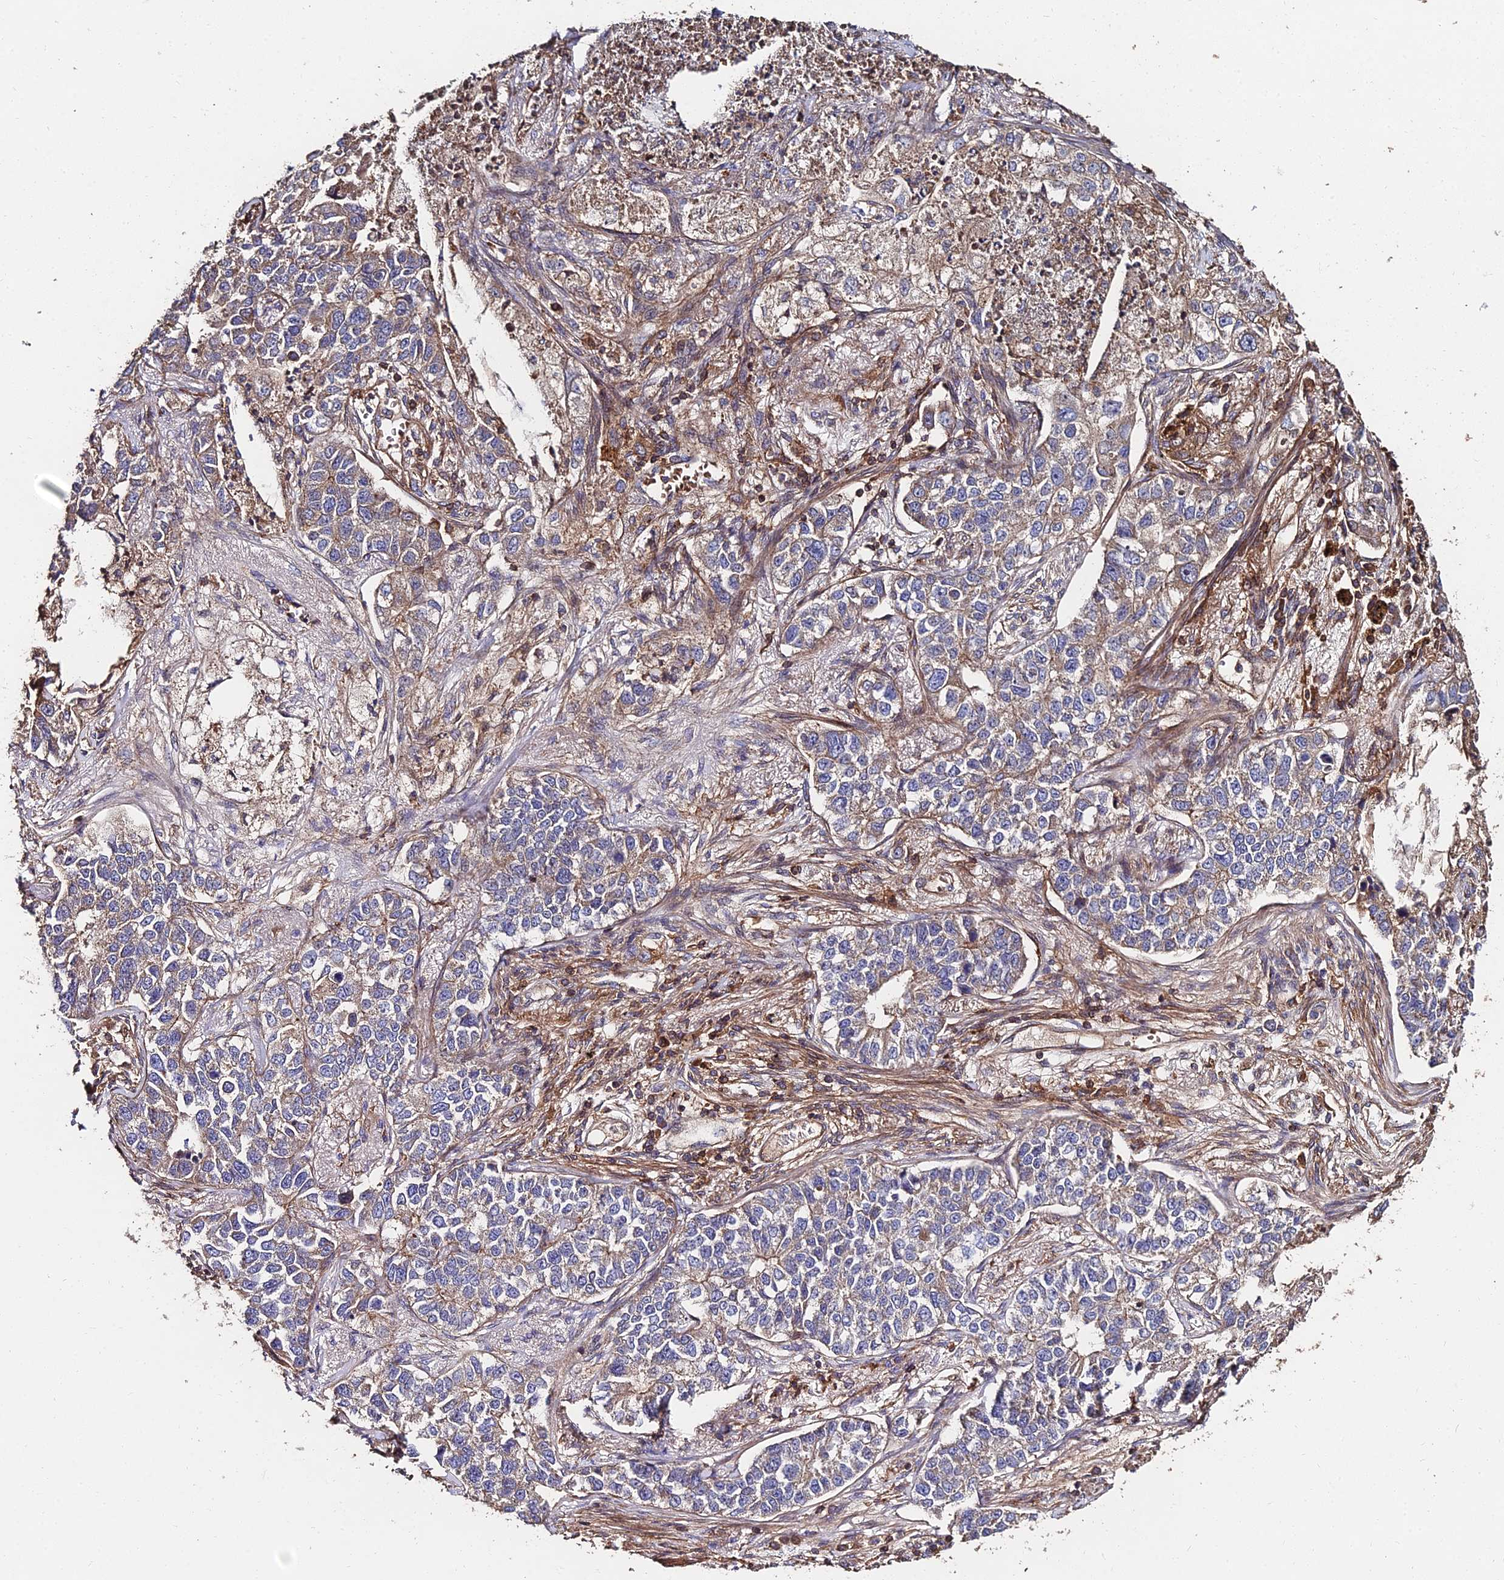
{"staining": {"intensity": "weak", "quantity": "25%-75%", "location": "cytoplasmic/membranous"}, "tissue": "lung cancer", "cell_type": "Tumor cells", "image_type": "cancer", "snomed": [{"axis": "morphology", "description": "Adenocarcinoma, NOS"}, {"axis": "topography", "description": "Lung"}], "caption": "Adenocarcinoma (lung) was stained to show a protein in brown. There is low levels of weak cytoplasmic/membranous staining in about 25%-75% of tumor cells.", "gene": "EXT1", "patient": {"sex": "male", "age": 49}}